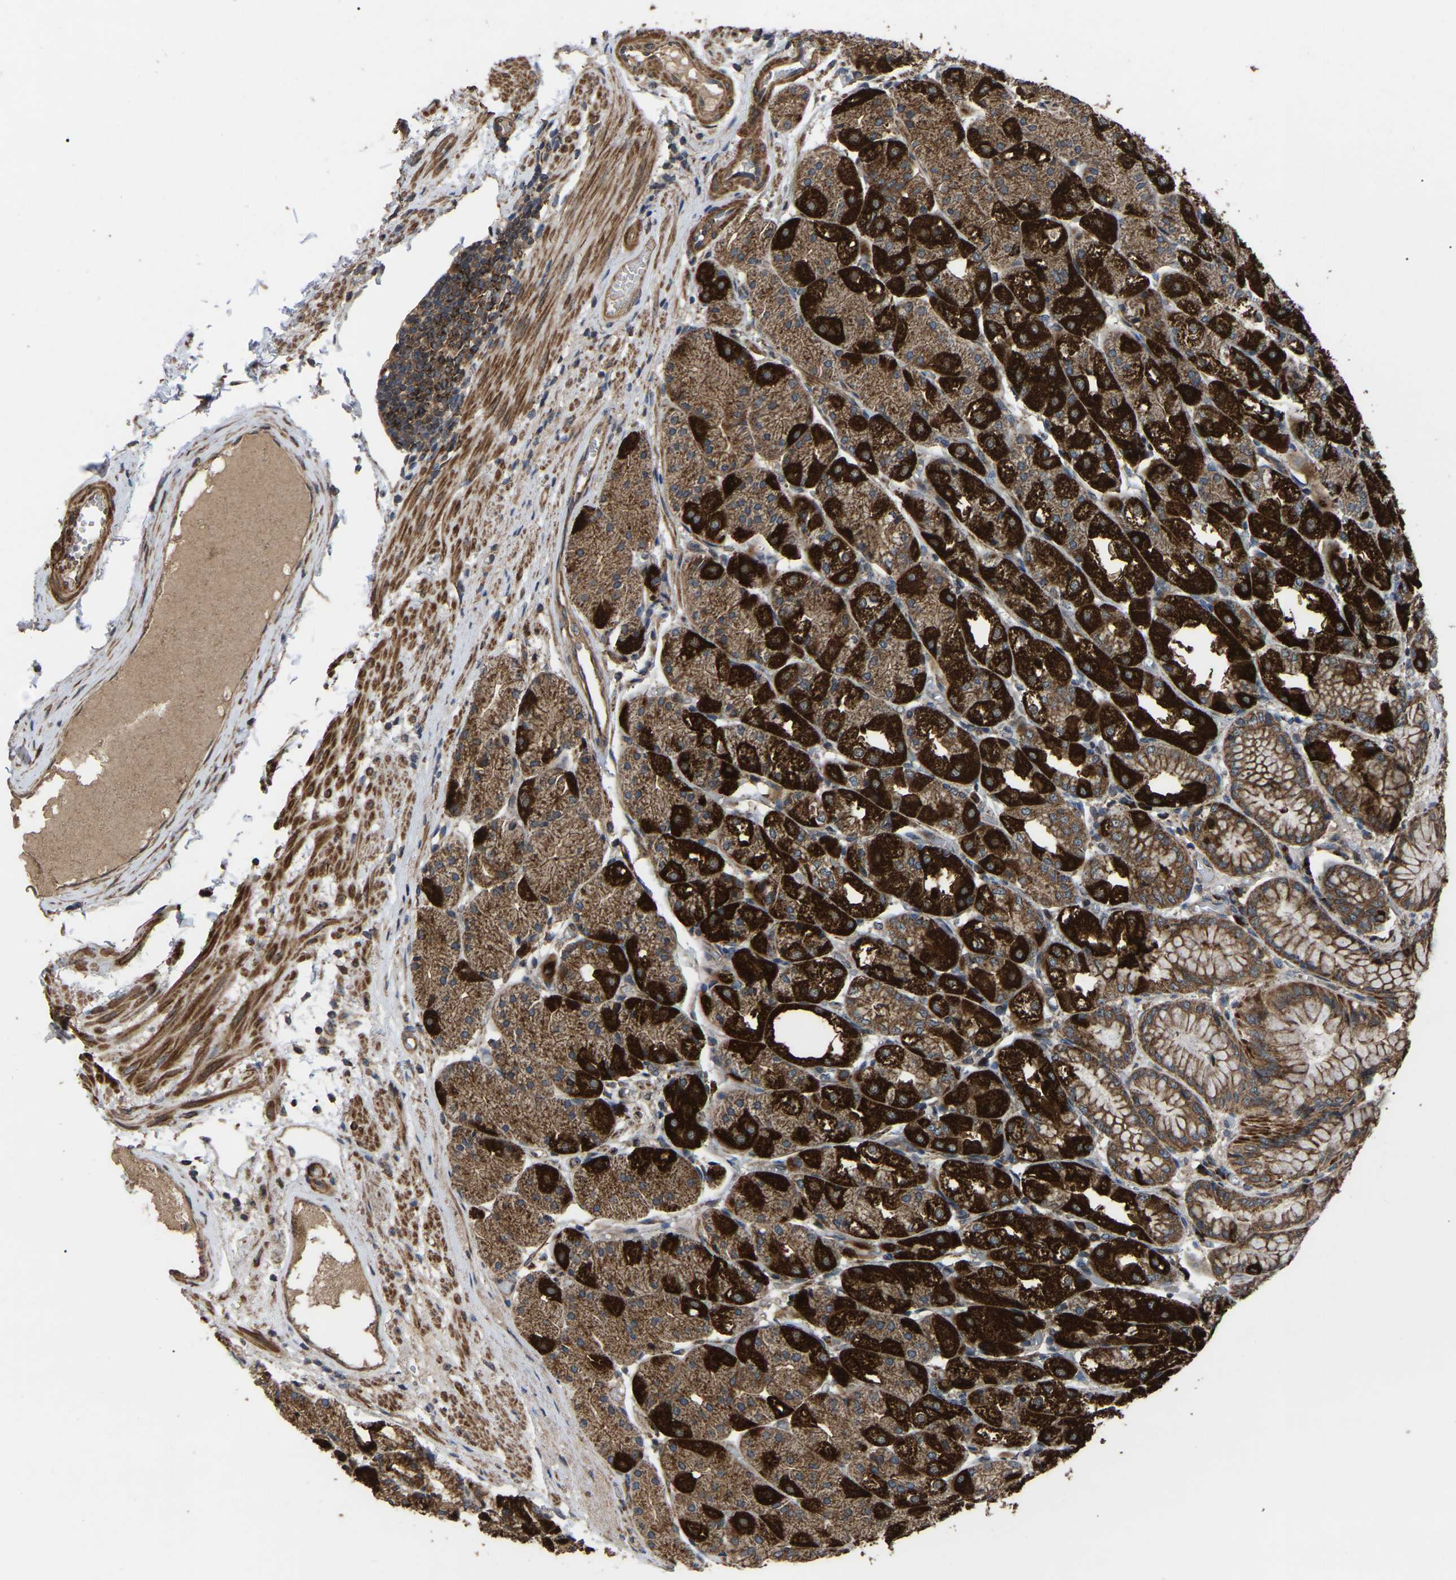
{"staining": {"intensity": "strong", "quantity": ">75%", "location": "cytoplasmic/membranous"}, "tissue": "stomach", "cell_type": "Glandular cells", "image_type": "normal", "snomed": [{"axis": "morphology", "description": "Normal tissue, NOS"}, {"axis": "topography", "description": "Stomach, upper"}], "caption": "The histopathology image reveals immunohistochemical staining of benign stomach. There is strong cytoplasmic/membranous positivity is identified in about >75% of glandular cells.", "gene": "GCC1", "patient": {"sex": "male", "age": 72}}